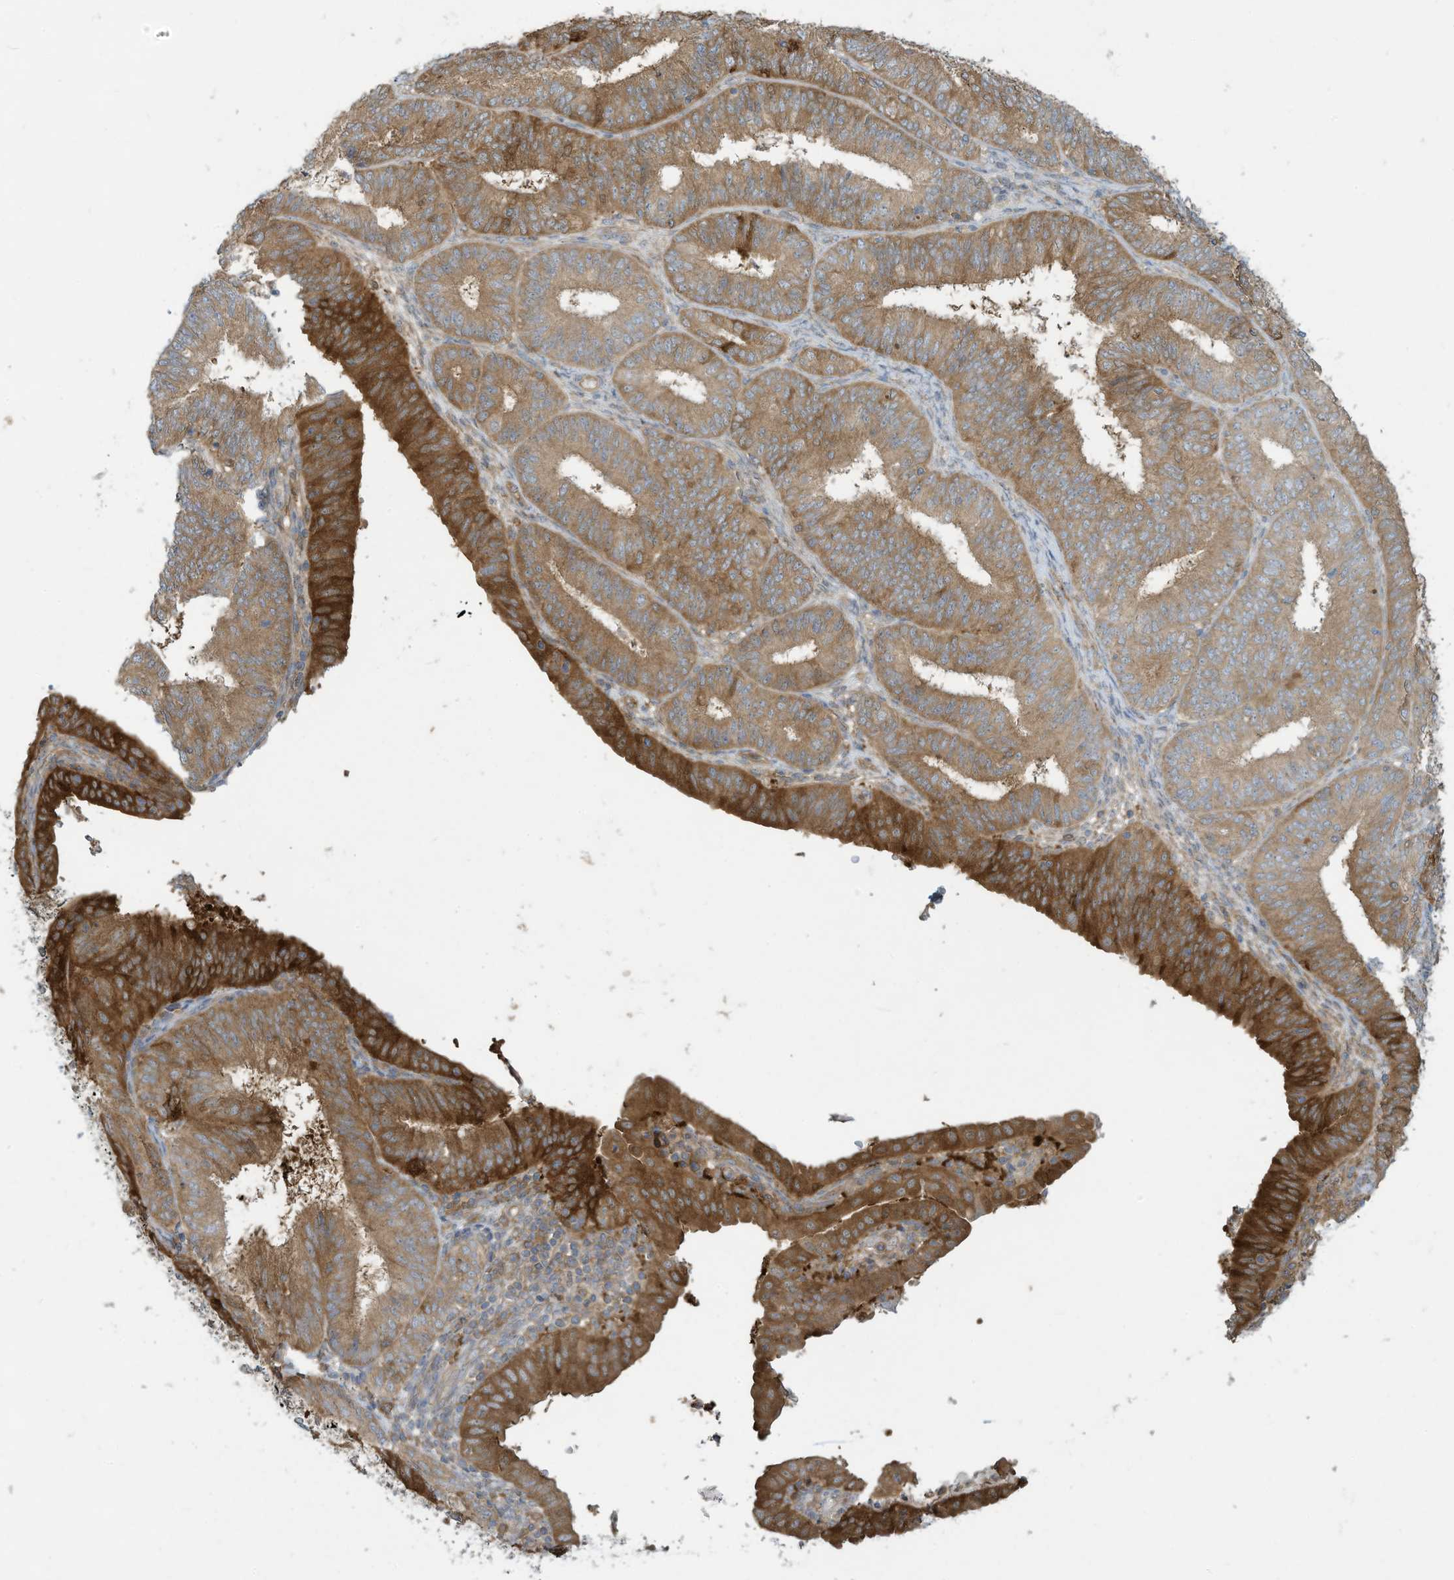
{"staining": {"intensity": "strong", "quantity": ">75%", "location": "cytoplasmic/membranous"}, "tissue": "endometrial cancer", "cell_type": "Tumor cells", "image_type": "cancer", "snomed": [{"axis": "morphology", "description": "Adenocarcinoma, NOS"}, {"axis": "topography", "description": "Endometrium"}], "caption": "Protein analysis of endometrial cancer (adenocarcinoma) tissue shows strong cytoplasmic/membranous staining in approximately >75% of tumor cells. Using DAB (3,3'-diaminobenzidine) (brown) and hematoxylin (blue) stains, captured at high magnification using brightfield microscopy.", "gene": "ADI1", "patient": {"sex": "female", "age": 51}}